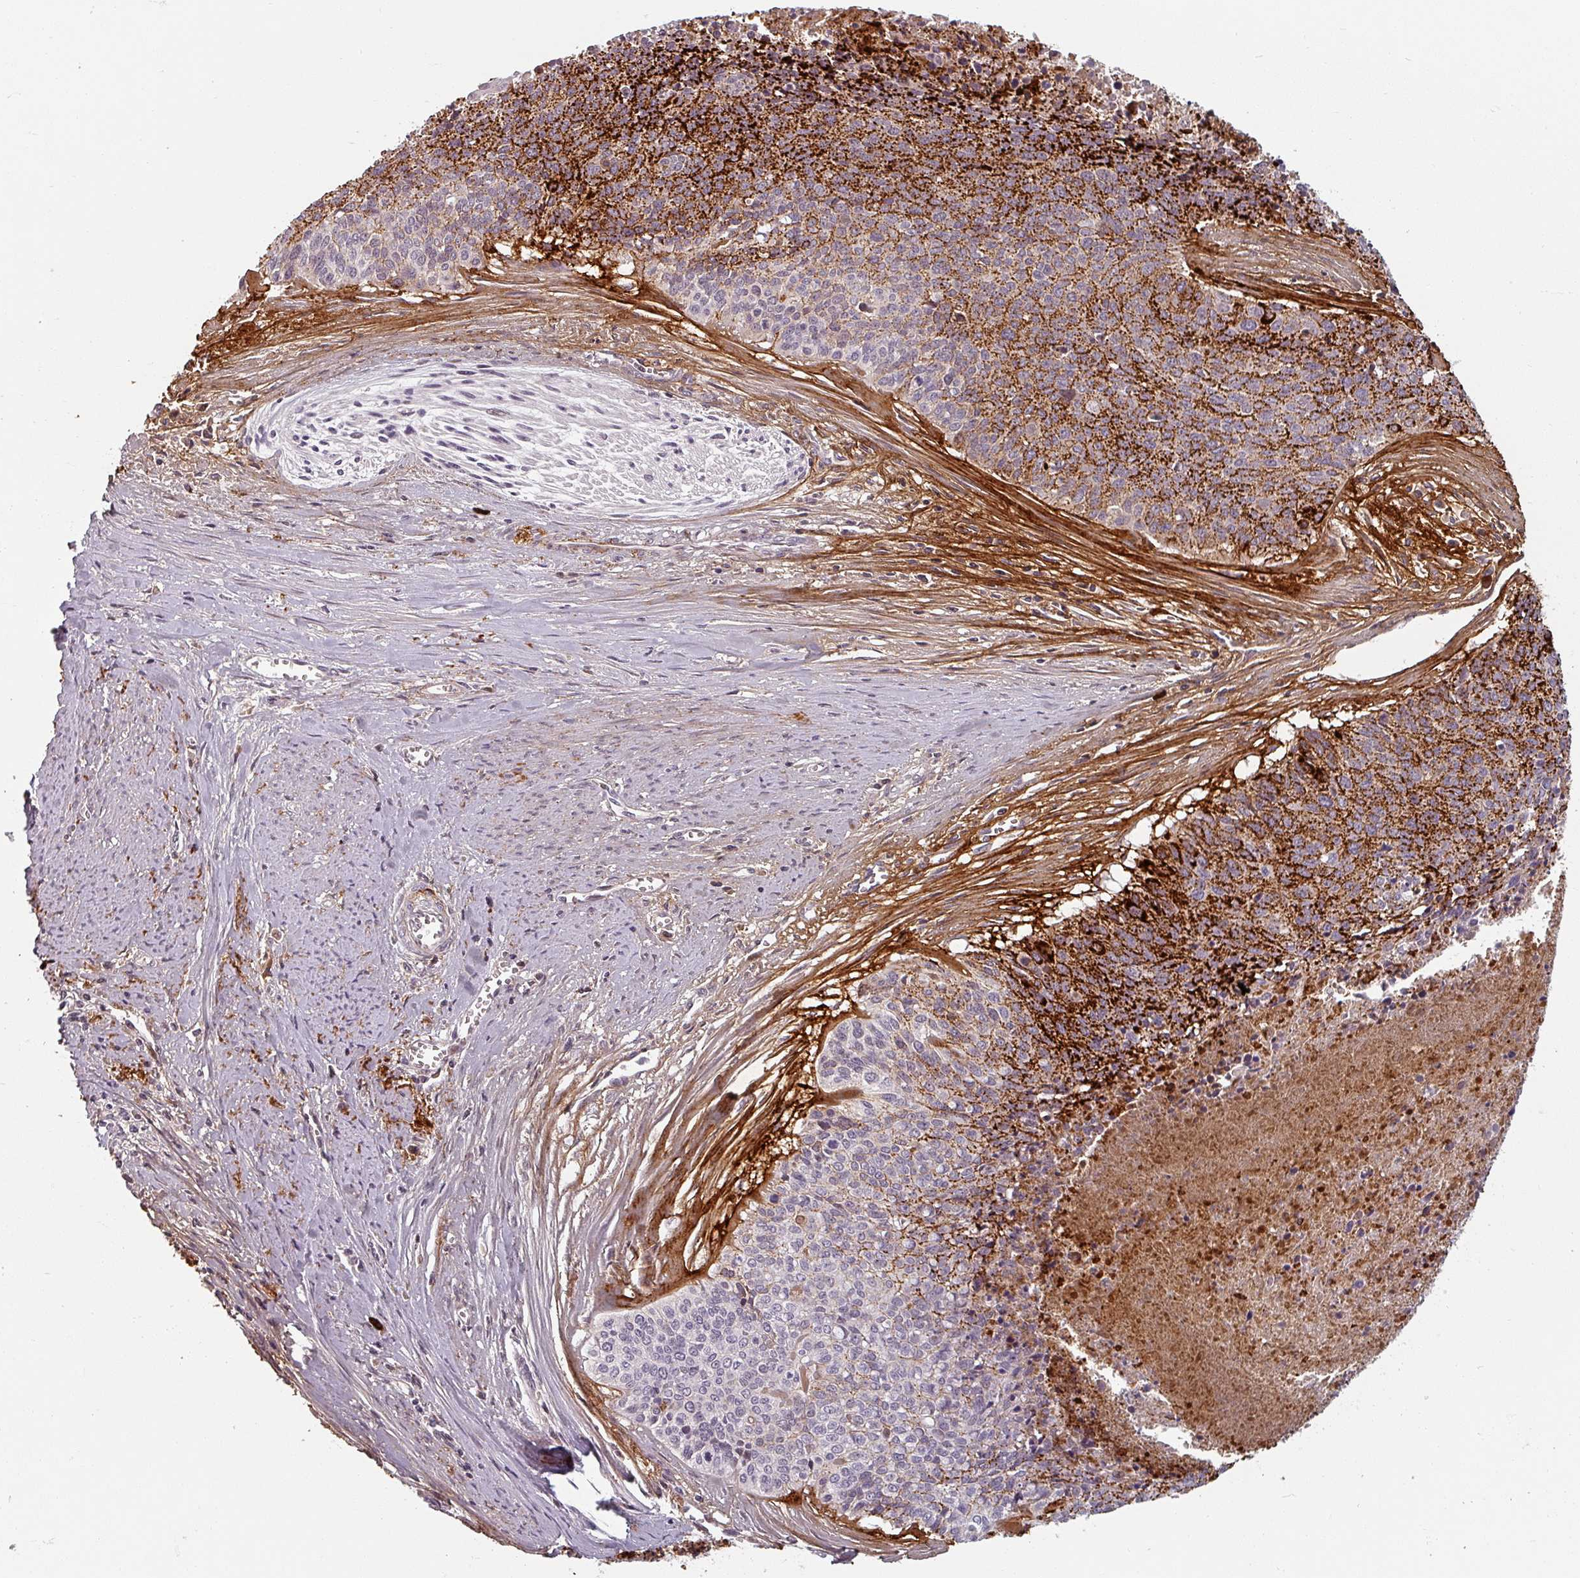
{"staining": {"intensity": "strong", "quantity": "<25%", "location": "cytoplasmic/membranous"}, "tissue": "cervical cancer", "cell_type": "Tumor cells", "image_type": "cancer", "snomed": [{"axis": "morphology", "description": "Squamous cell carcinoma, NOS"}, {"axis": "topography", "description": "Cervix"}], "caption": "Strong cytoplasmic/membranous protein expression is appreciated in about <25% of tumor cells in cervical cancer.", "gene": "CYB5RL", "patient": {"sex": "female", "age": 55}}